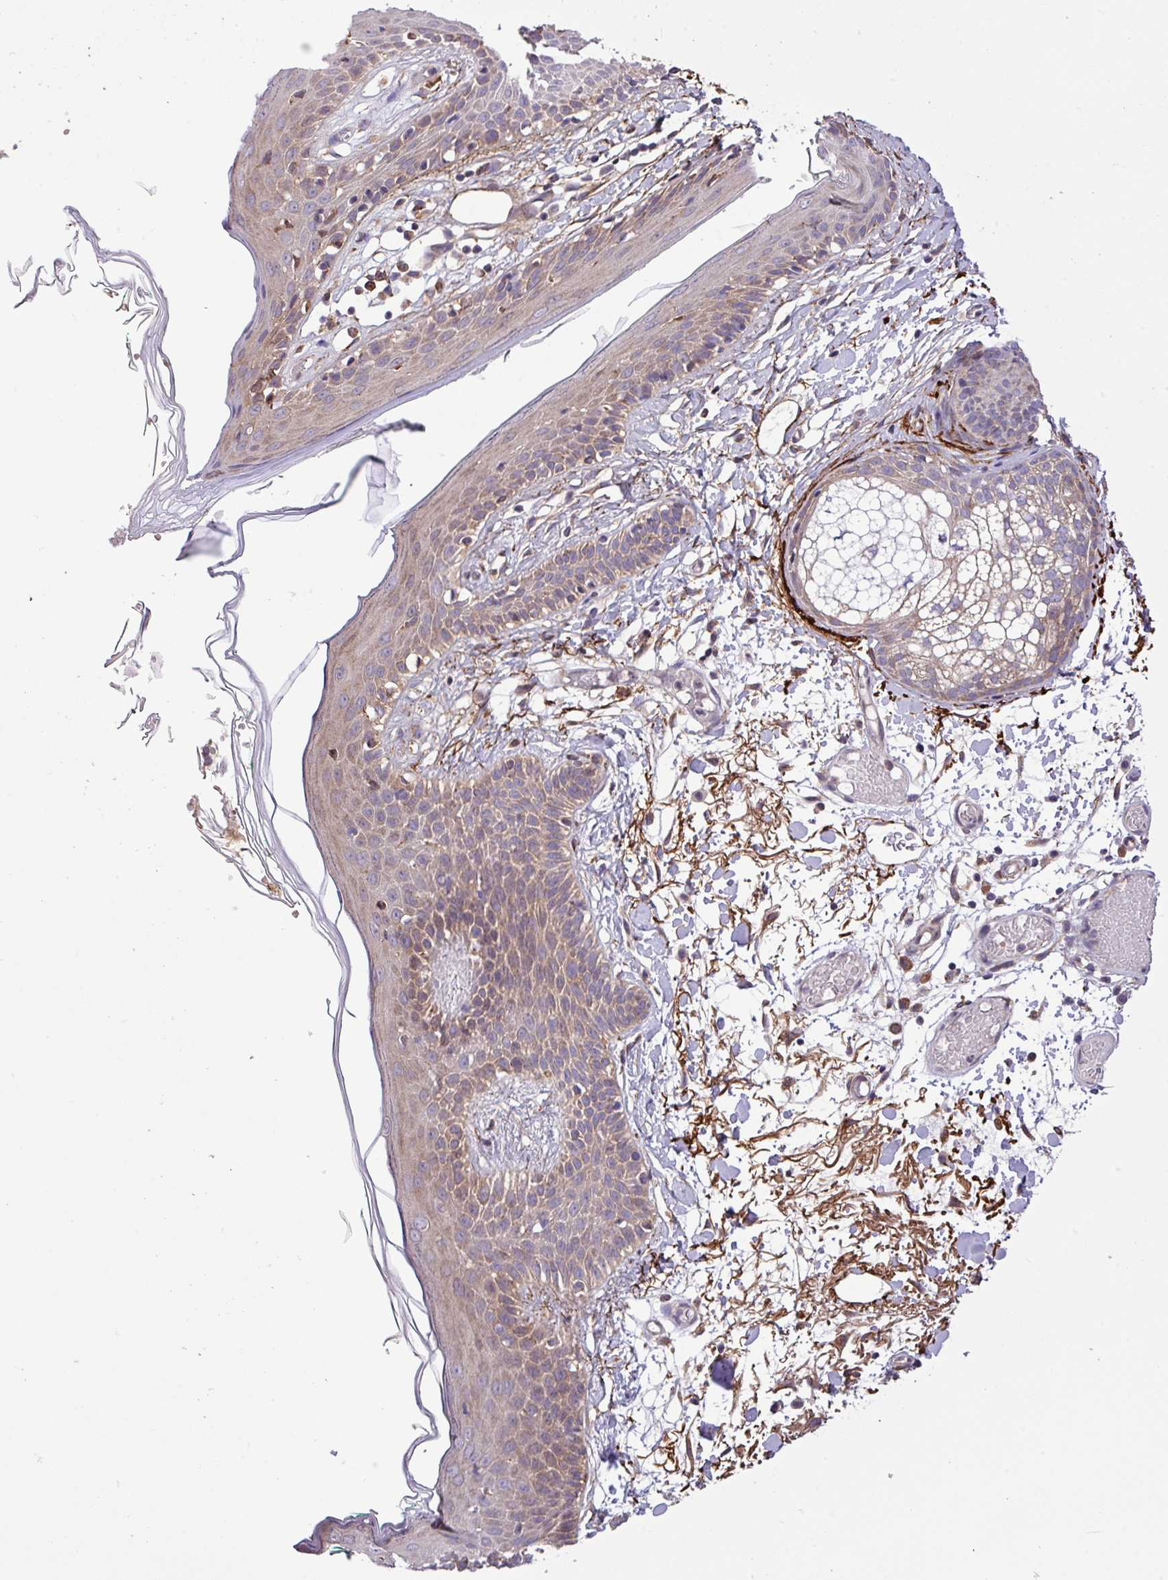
{"staining": {"intensity": "moderate", "quantity": ">75%", "location": "cytoplasmic/membranous"}, "tissue": "skin", "cell_type": "Fibroblasts", "image_type": "normal", "snomed": [{"axis": "morphology", "description": "Normal tissue, NOS"}, {"axis": "topography", "description": "Skin"}], "caption": "A histopathology image showing moderate cytoplasmic/membranous staining in approximately >75% of fibroblasts in unremarkable skin, as visualized by brown immunohistochemical staining.", "gene": "MEGF6", "patient": {"sex": "male", "age": 79}}